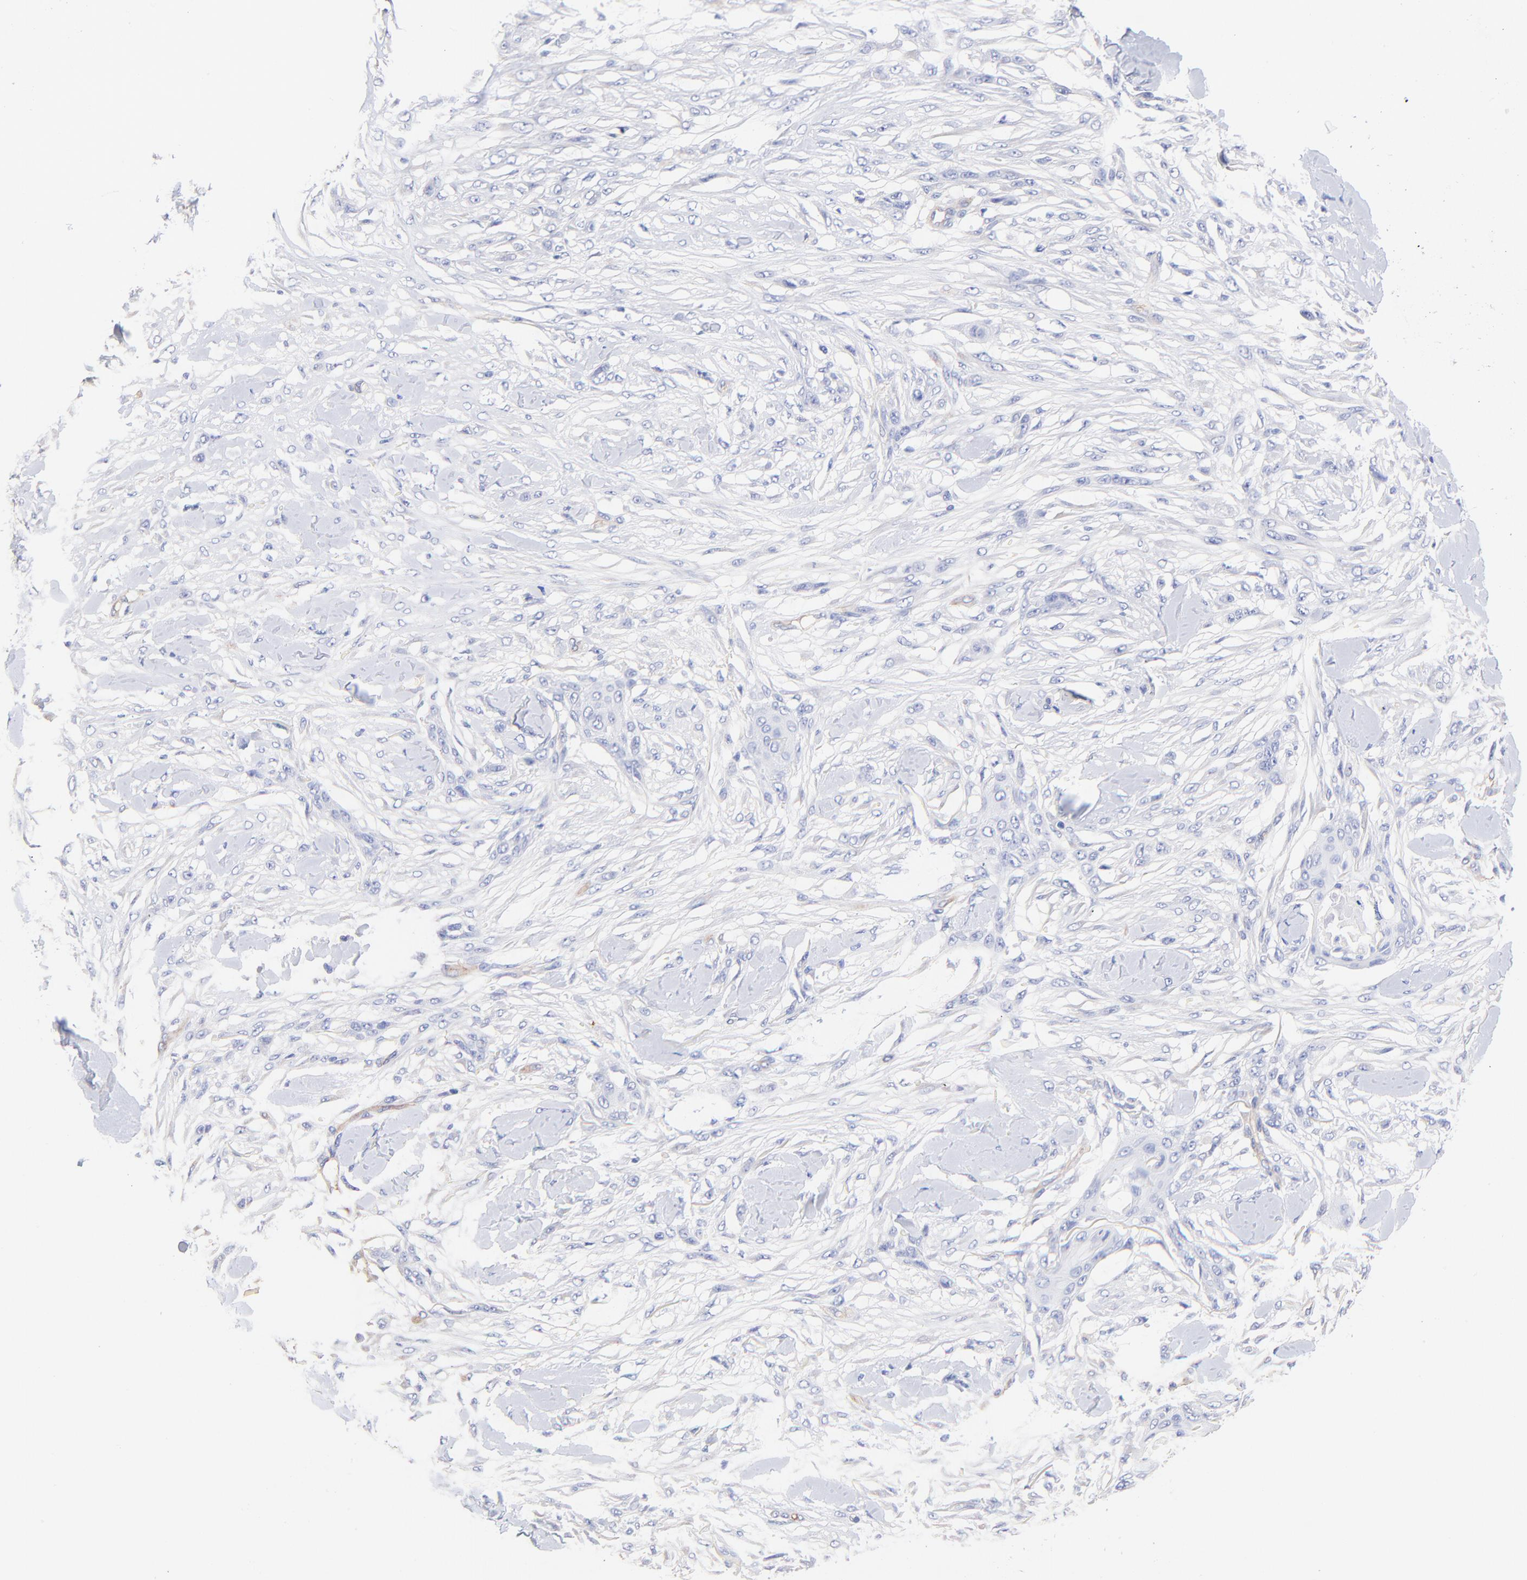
{"staining": {"intensity": "negative", "quantity": "none", "location": "none"}, "tissue": "skin cancer", "cell_type": "Tumor cells", "image_type": "cancer", "snomed": [{"axis": "morphology", "description": "Squamous cell carcinoma, NOS"}, {"axis": "topography", "description": "Skin"}], "caption": "Immunohistochemical staining of human skin cancer shows no significant staining in tumor cells.", "gene": "SLC44A2", "patient": {"sex": "female", "age": 59}}